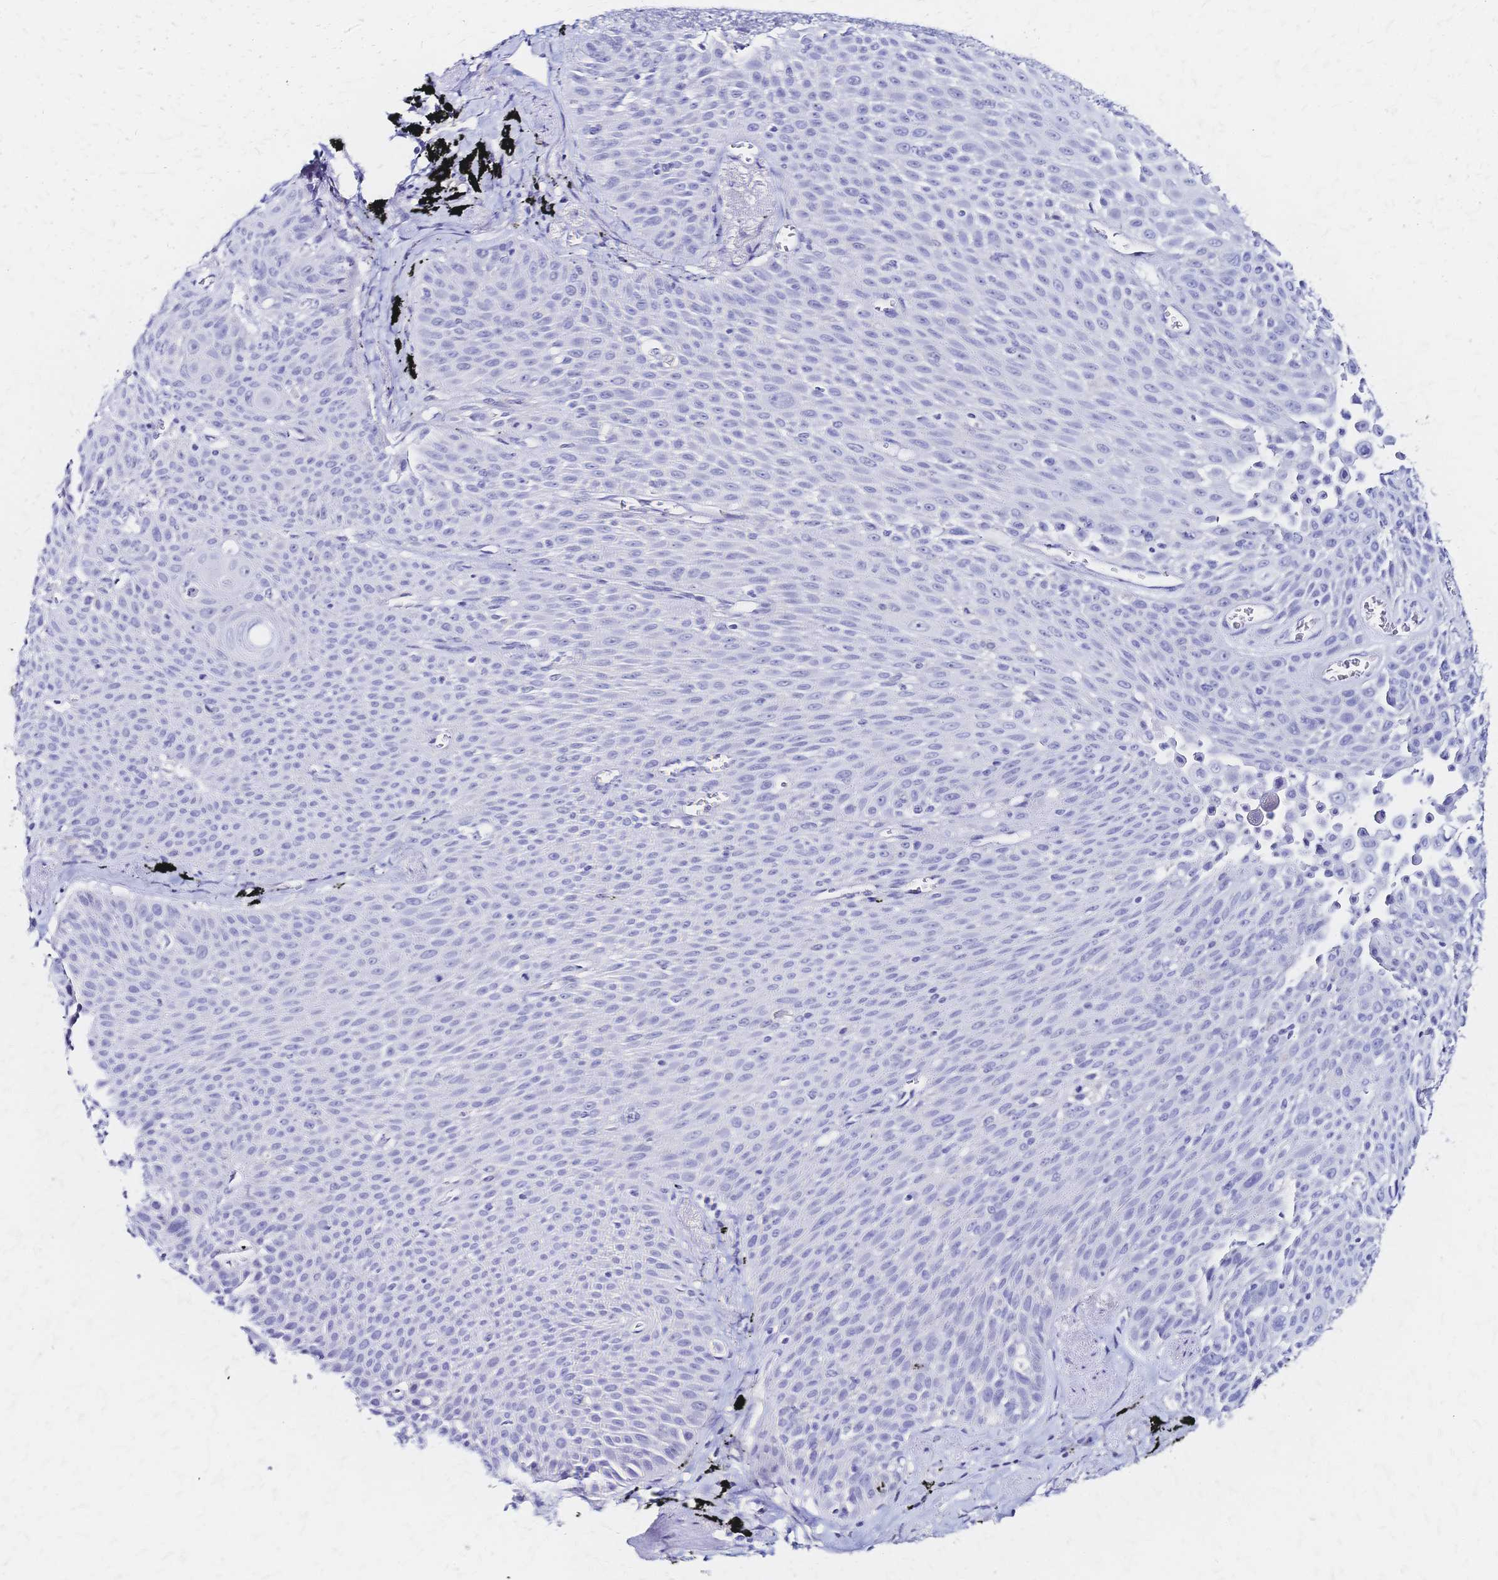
{"staining": {"intensity": "negative", "quantity": "none", "location": "none"}, "tissue": "lung cancer", "cell_type": "Tumor cells", "image_type": "cancer", "snomed": [{"axis": "morphology", "description": "Squamous cell carcinoma, NOS"}, {"axis": "morphology", "description": "Squamous cell carcinoma, metastatic, NOS"}, {"axis": "topography", "description": "Lymph node"}, {"axis": "topography", "description": "Lung"}], "caption": "Immunohistochemistry (IHC) micrograph of lung cancer stained for a protein (brown), which exhibits no expression in tumor cells.", "gene": "SLC5A1", "patient": {"sex": "female", "age": 62}}